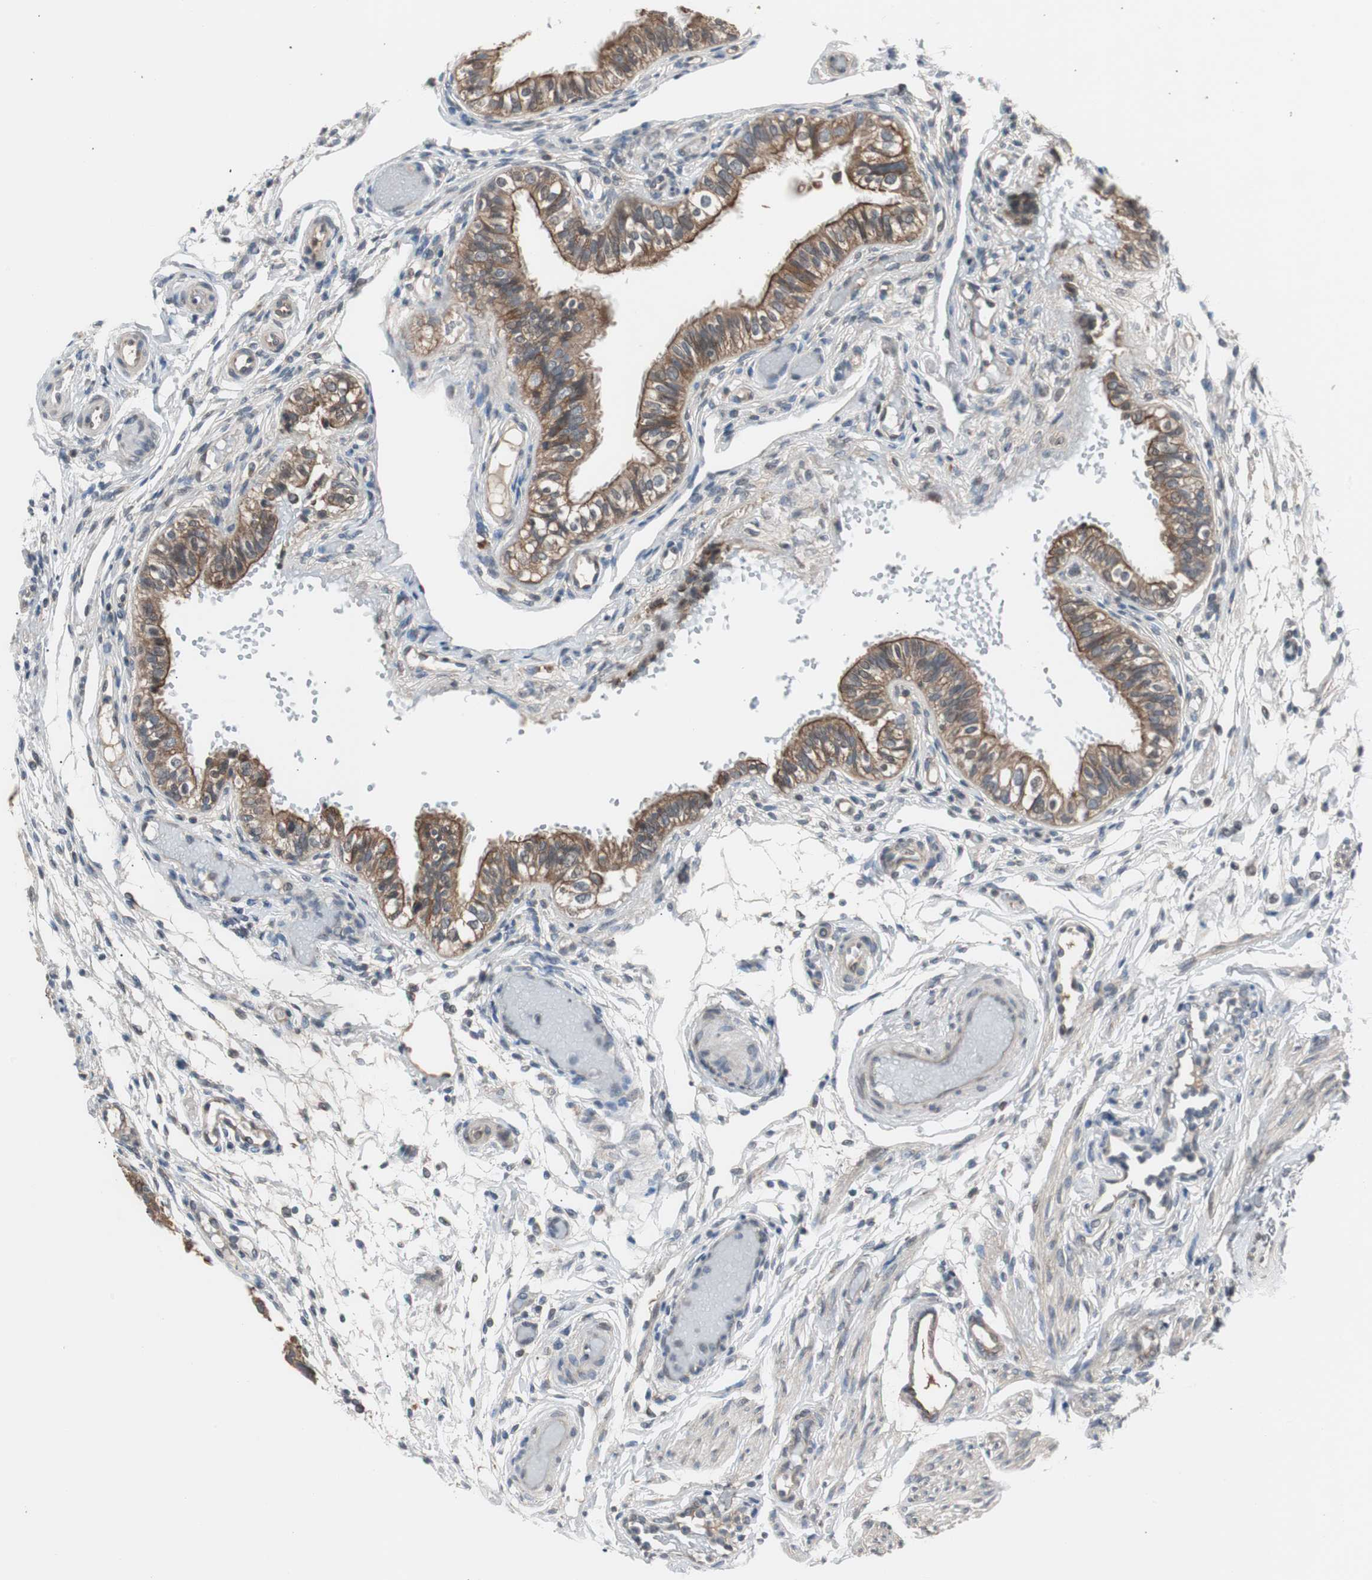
{"staining": {"intensity": "moderate", "quantity": ">75%", "location": "cytoplasmic/membranous"}, "tissue": "fallopian tube", "cell_type": "Glandular cells", "image_type": "normal", "snomed": [{"axis": "morphology", "description": "Normal tissue, NOS"}, {"axis": "morphology", "description": "Dermoid, NOS"}, {"axis": "topography", "description": "Fallopian tube"}], "caption": "DAB immunohistochemical staining of unremarkable fallopian tube reveals moderate cytoplasmic/membranous protein expression in approximately >75% of glandular cells. (IHC, brightfield microscopy, high magnification).", "gene": "ZMPSTE24", "patient": {"sex": "female", "age": 33}}